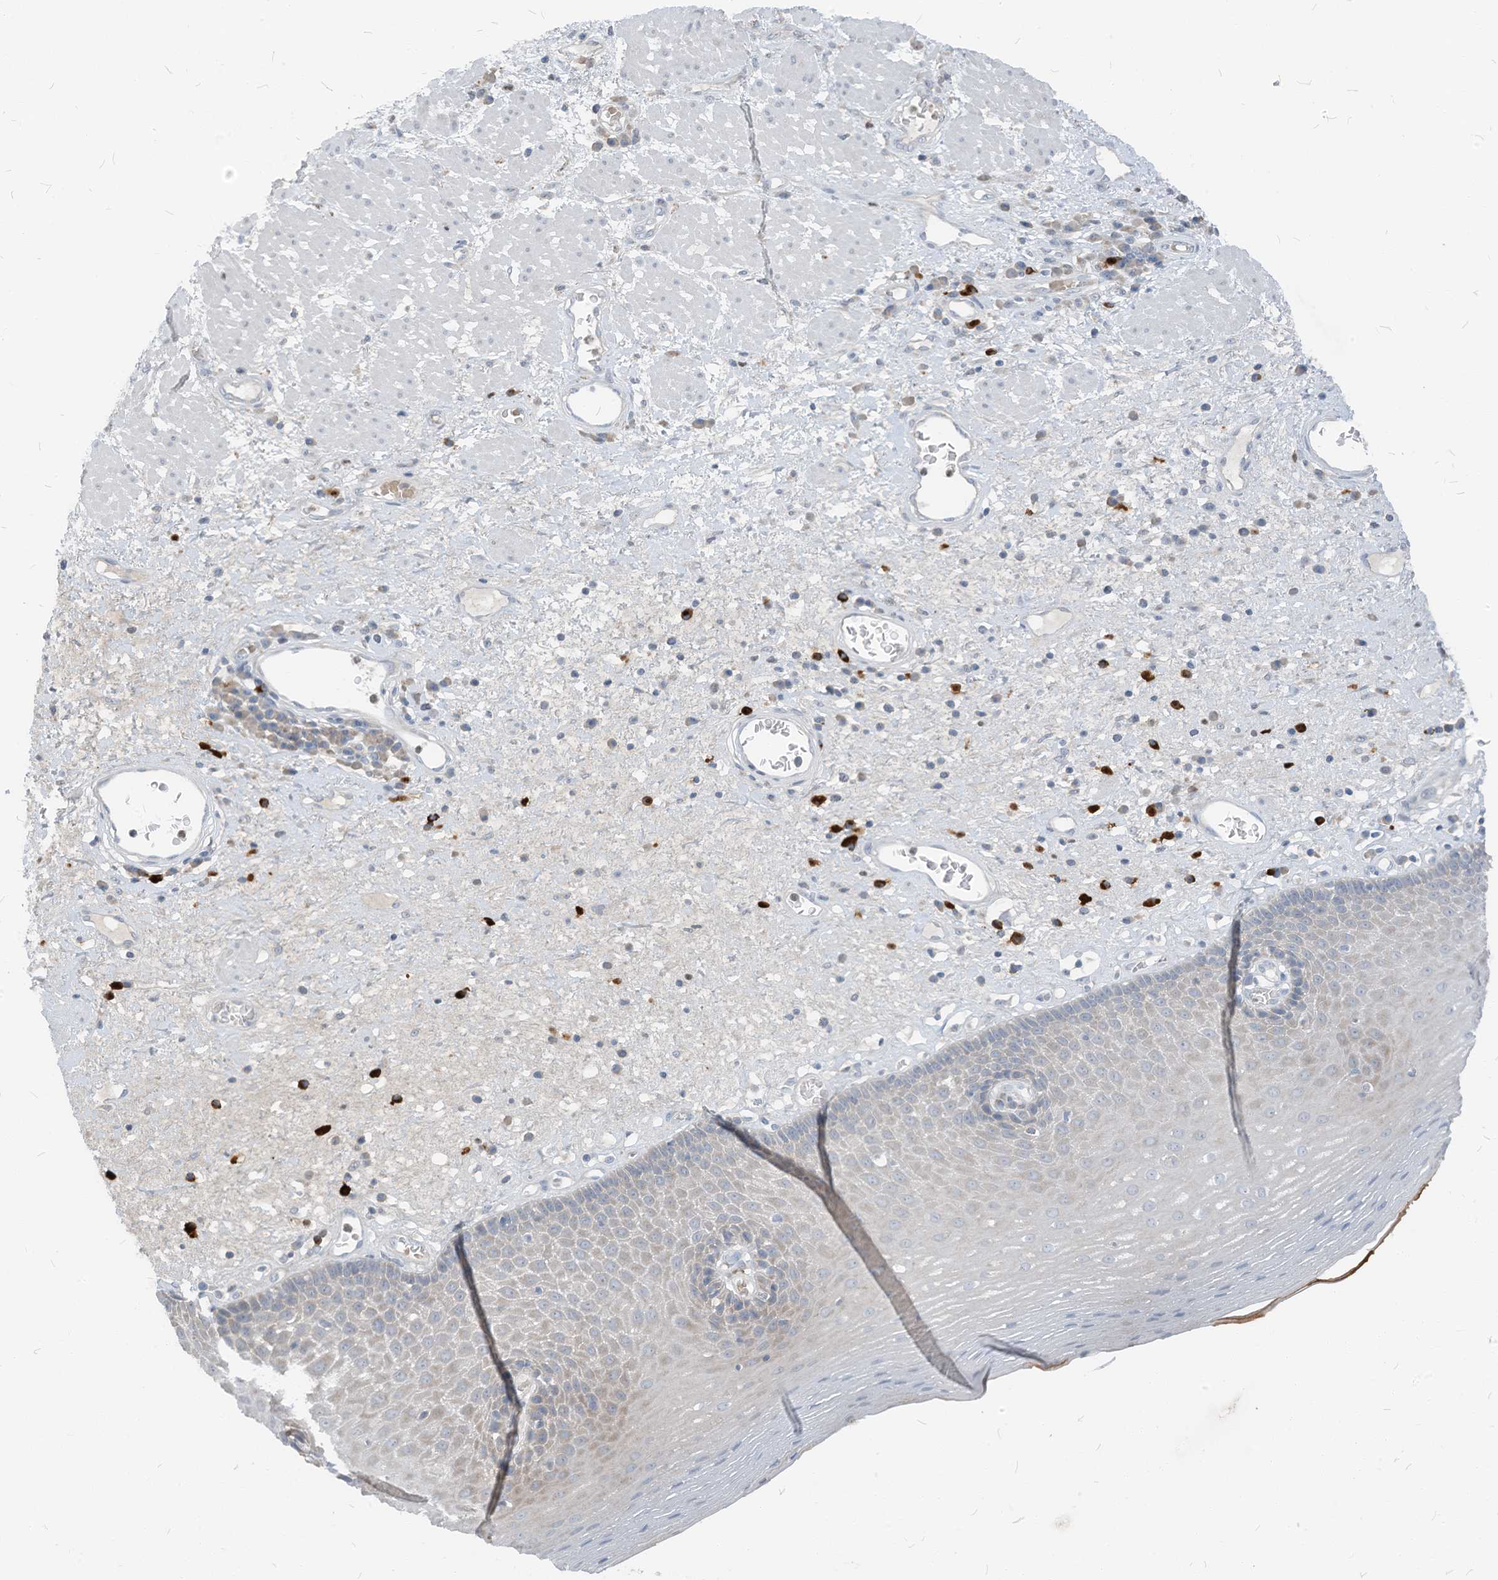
{"staining": {"intensity": "weak", "quantity": "25%-75%", "location": "cytoplasmic/membranous"}, "tissue": "esophagus", "cell_type": "Squamous epithelial cells", "image_type": "normal", "snomed": [{"axis": "morphology", "description": "Normal tissue, NOS"}, {"axis": "morphology", "description": "Adenocarcinoma, NOS"}, {"axis": "topography", "description": "Esophagus"}], "caption": "Immunohistochemical staining of normal esophagus displays low levels of weak cytoplasmic/membranous expression in approximately 25%-75% of squamous epithelial cells.", "gene": "CHMP2B", "patient": {"sex": "male", "age": 62}}